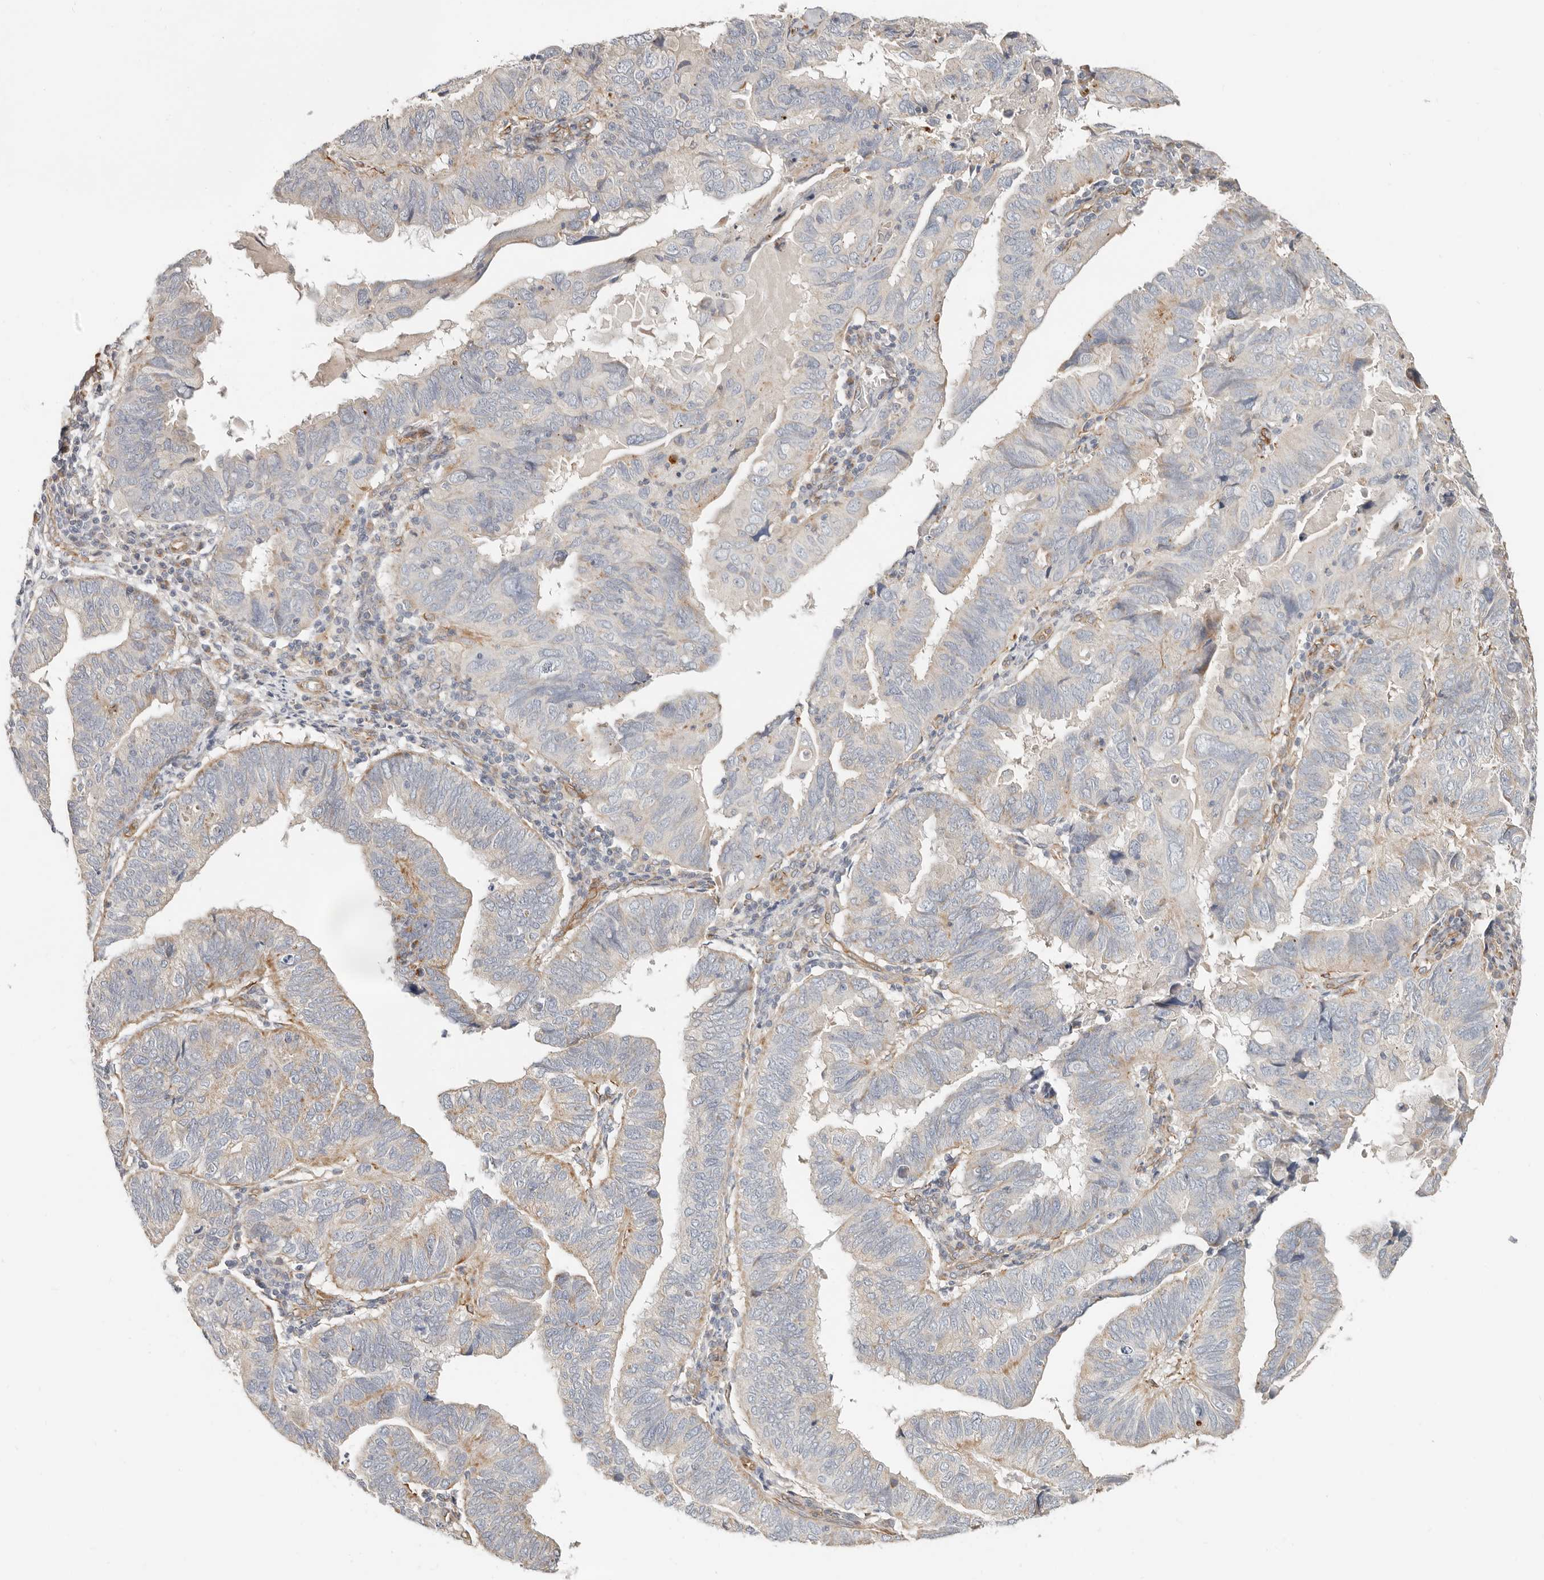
{"staining": {"intensity": "weak", "quantity": "<25%", "location": "cytoplasmic/membranous"}, "tissue": "endometrial cancer", "cell_type": "Tumor cells", "image_type": "cancer", "snomed": [{"axis": "morphology", "description": "Adenocarcinoma, NOS"}, {"axis": "topography", "description": "Uterus"}], "caption": "Adenocarcinoma (endometrial) stained for a protein using immunohistochemistry (IHC) reveals no expression tumor cells.", "gene": "SPRING1", "patient": {"sex": "female", "age": 77}}